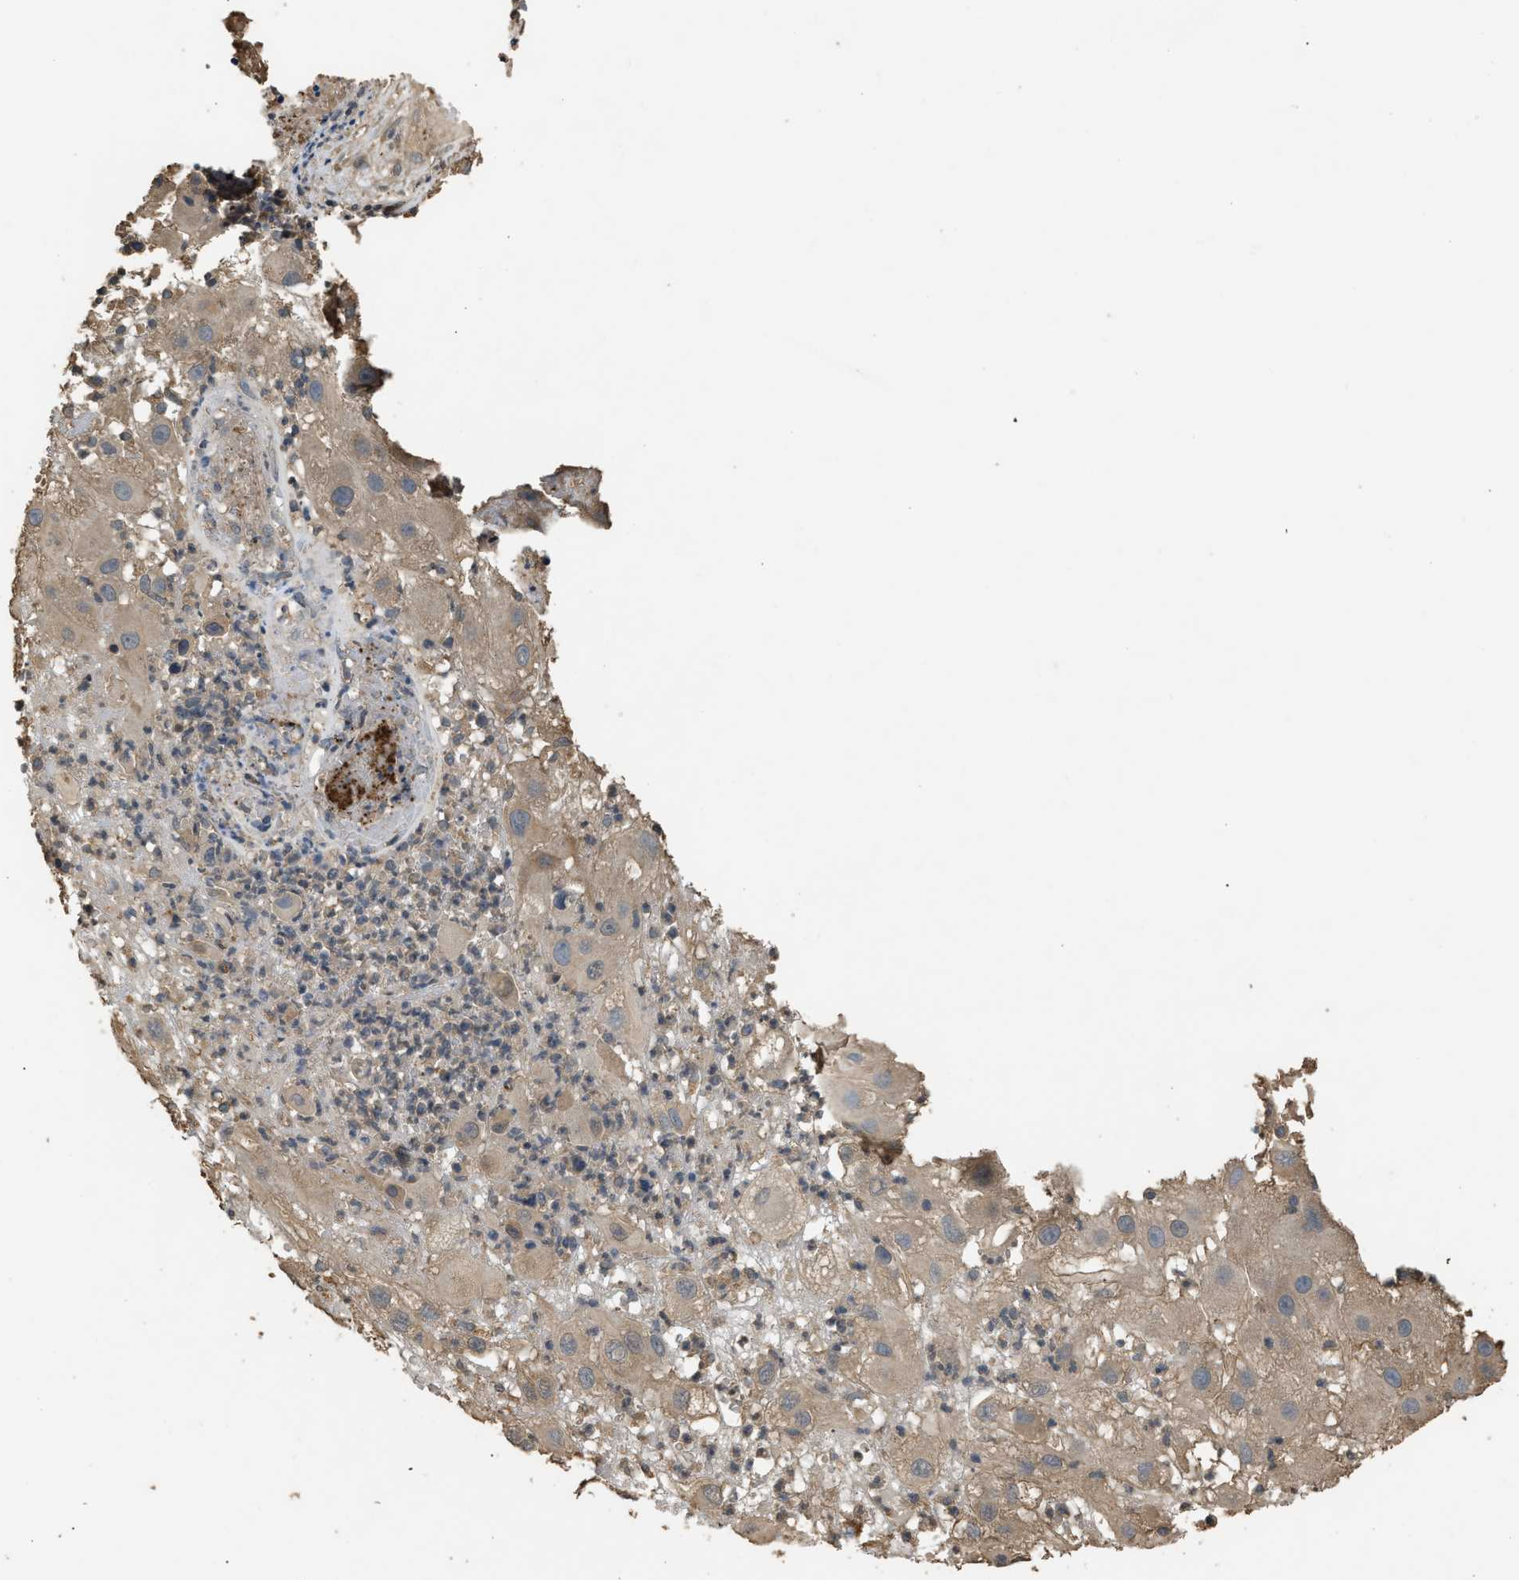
{"staining": {"intensity": "weak", "quantity": "<25%", "location": "cytoplasmic/membranous"}, "tissue": "melanoma", "cell_type": "Tumor cells", "image_type": "cancer", "snomed": [{"axis": "morphology", "description": "Malignant melanoma, NOS"}, {"axis": "topography", "description": "Skin"}], "caption": "Melanoma stained for a protein using IHC demonstrates no expression tumor cells.", "gene": "ARHGDIA", "patient": {"sex": "female", "age": 81}}